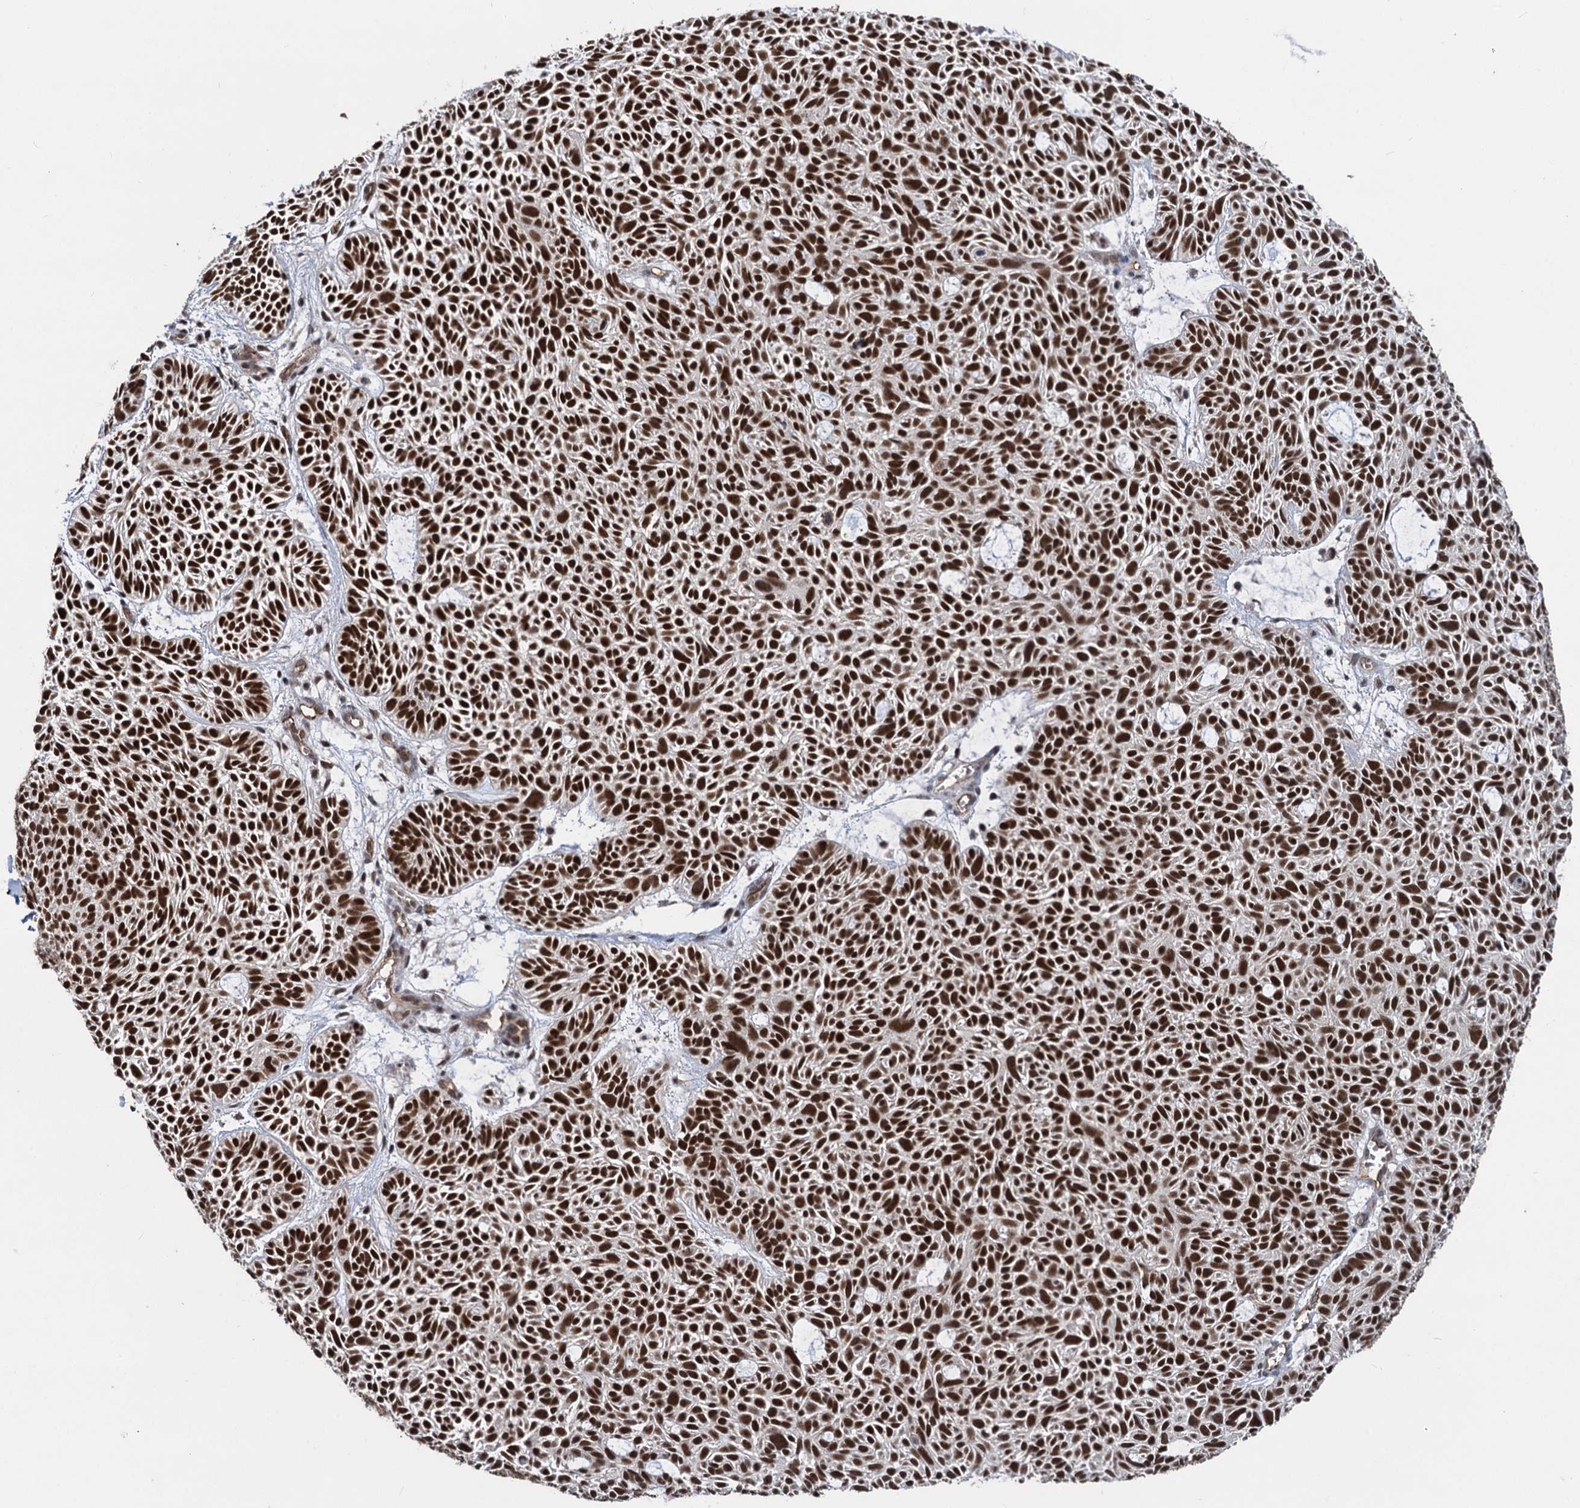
{"staining": {"intensity": "strong", "quantity": ">75%", "location": "nuclear"}, "tissue": "skin cancer", "cell_type": "Tumor cells", "image_type": "cancer", "snomed": [{"axis": "morphology", "description": "Basal cell carcinoma"}, {"axis": "topography", "description": "Skin"}], "caption": "Basal cell carcinoma (skin) stained with a brown dye reveals strong nuclear positive expression in approximately >75% of tumor cells.", "gene": "GALNT11", "patient": {"sex": "male", "age": 69}}